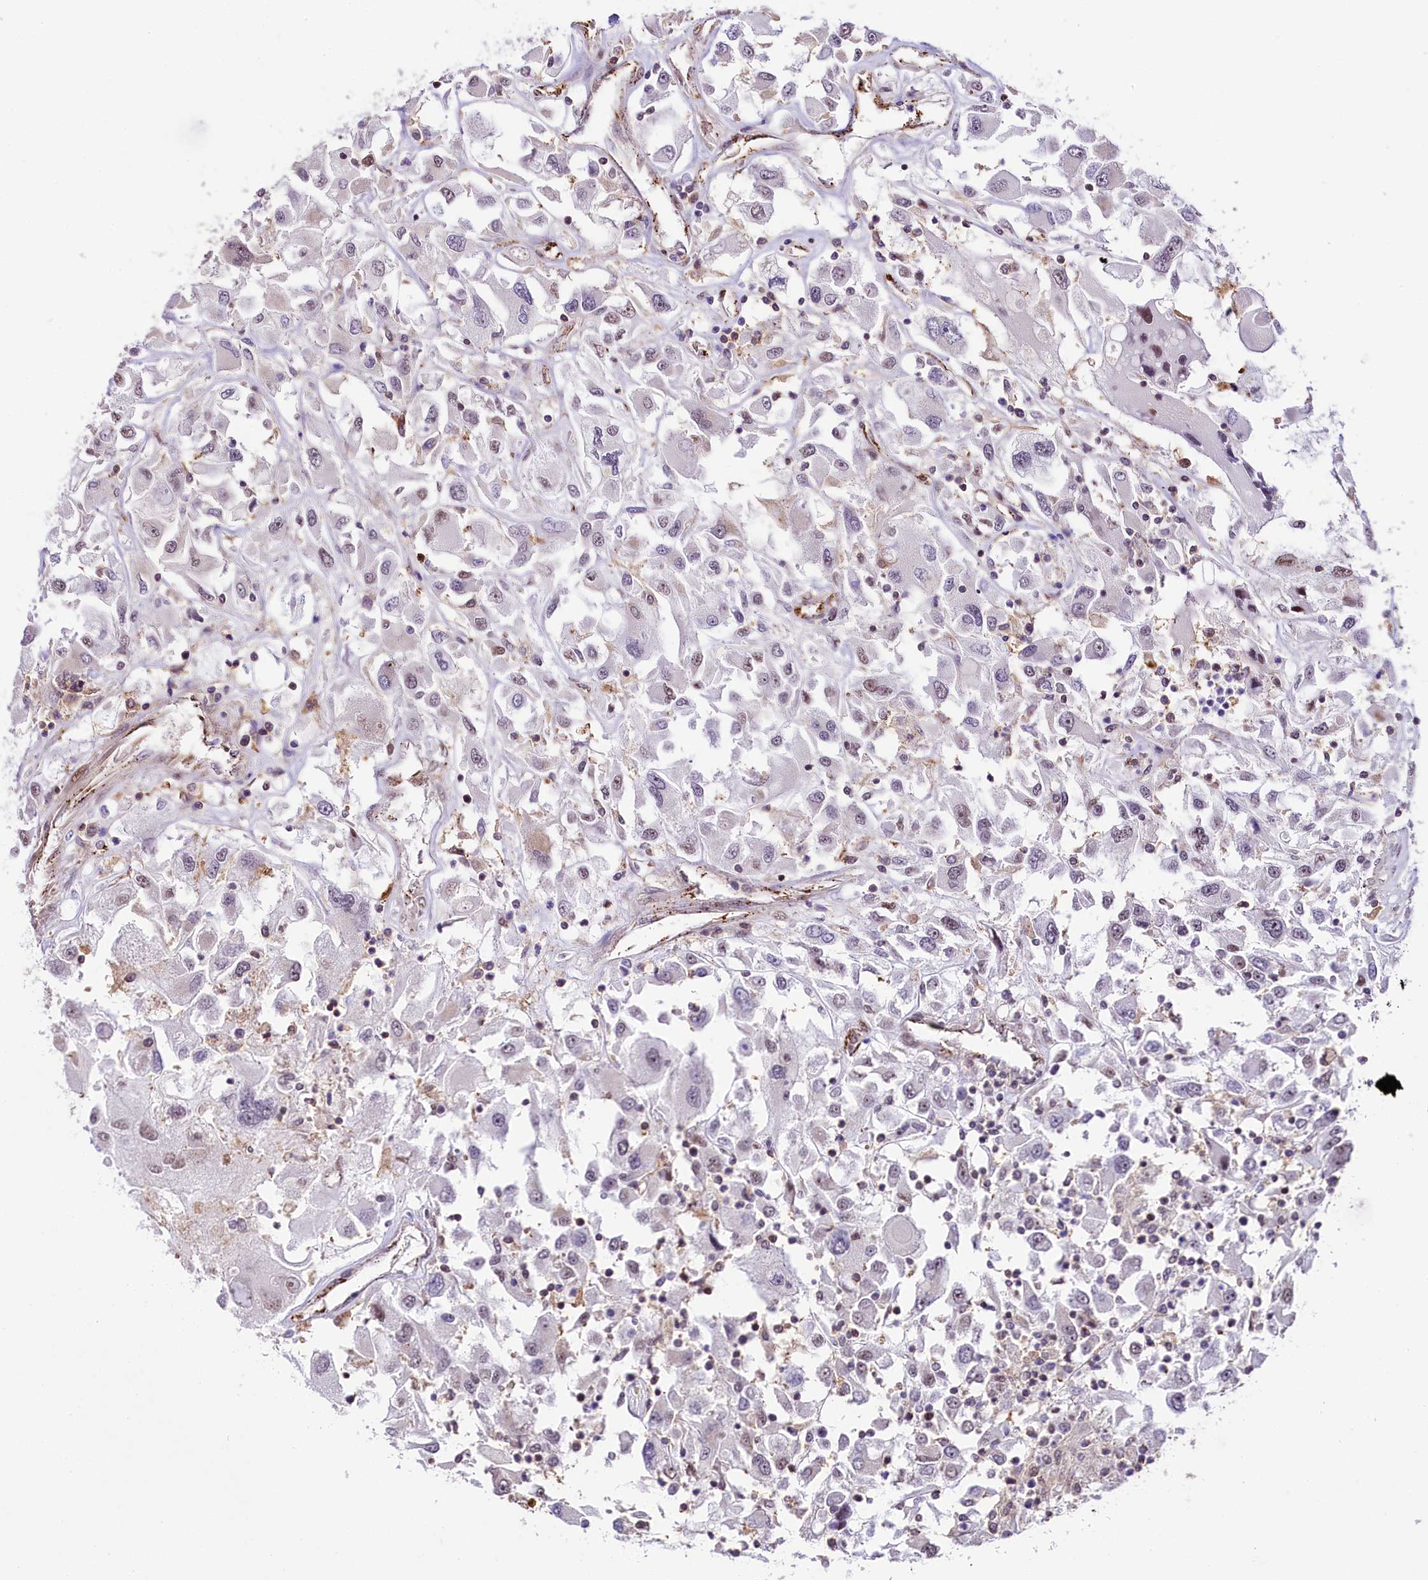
{"staining": {"intensity": "weak", "quantity": "<25%", "location": "nuclear"}, "tissue": "renal cancer", "cell_type": "Tumor cells", "image_type": "cancer", "snomed": [{"axis": "morphology", "description": "Adenocarcinoma, NOS"}, {"axis": "topography", "description": "Kidney"}], "caption": "This is an IHC image of renal adenocarcinoma. There is no expression in tumor cells.", "gene": "MRPL54", "patient": {"sex": "female", "age": 52}}